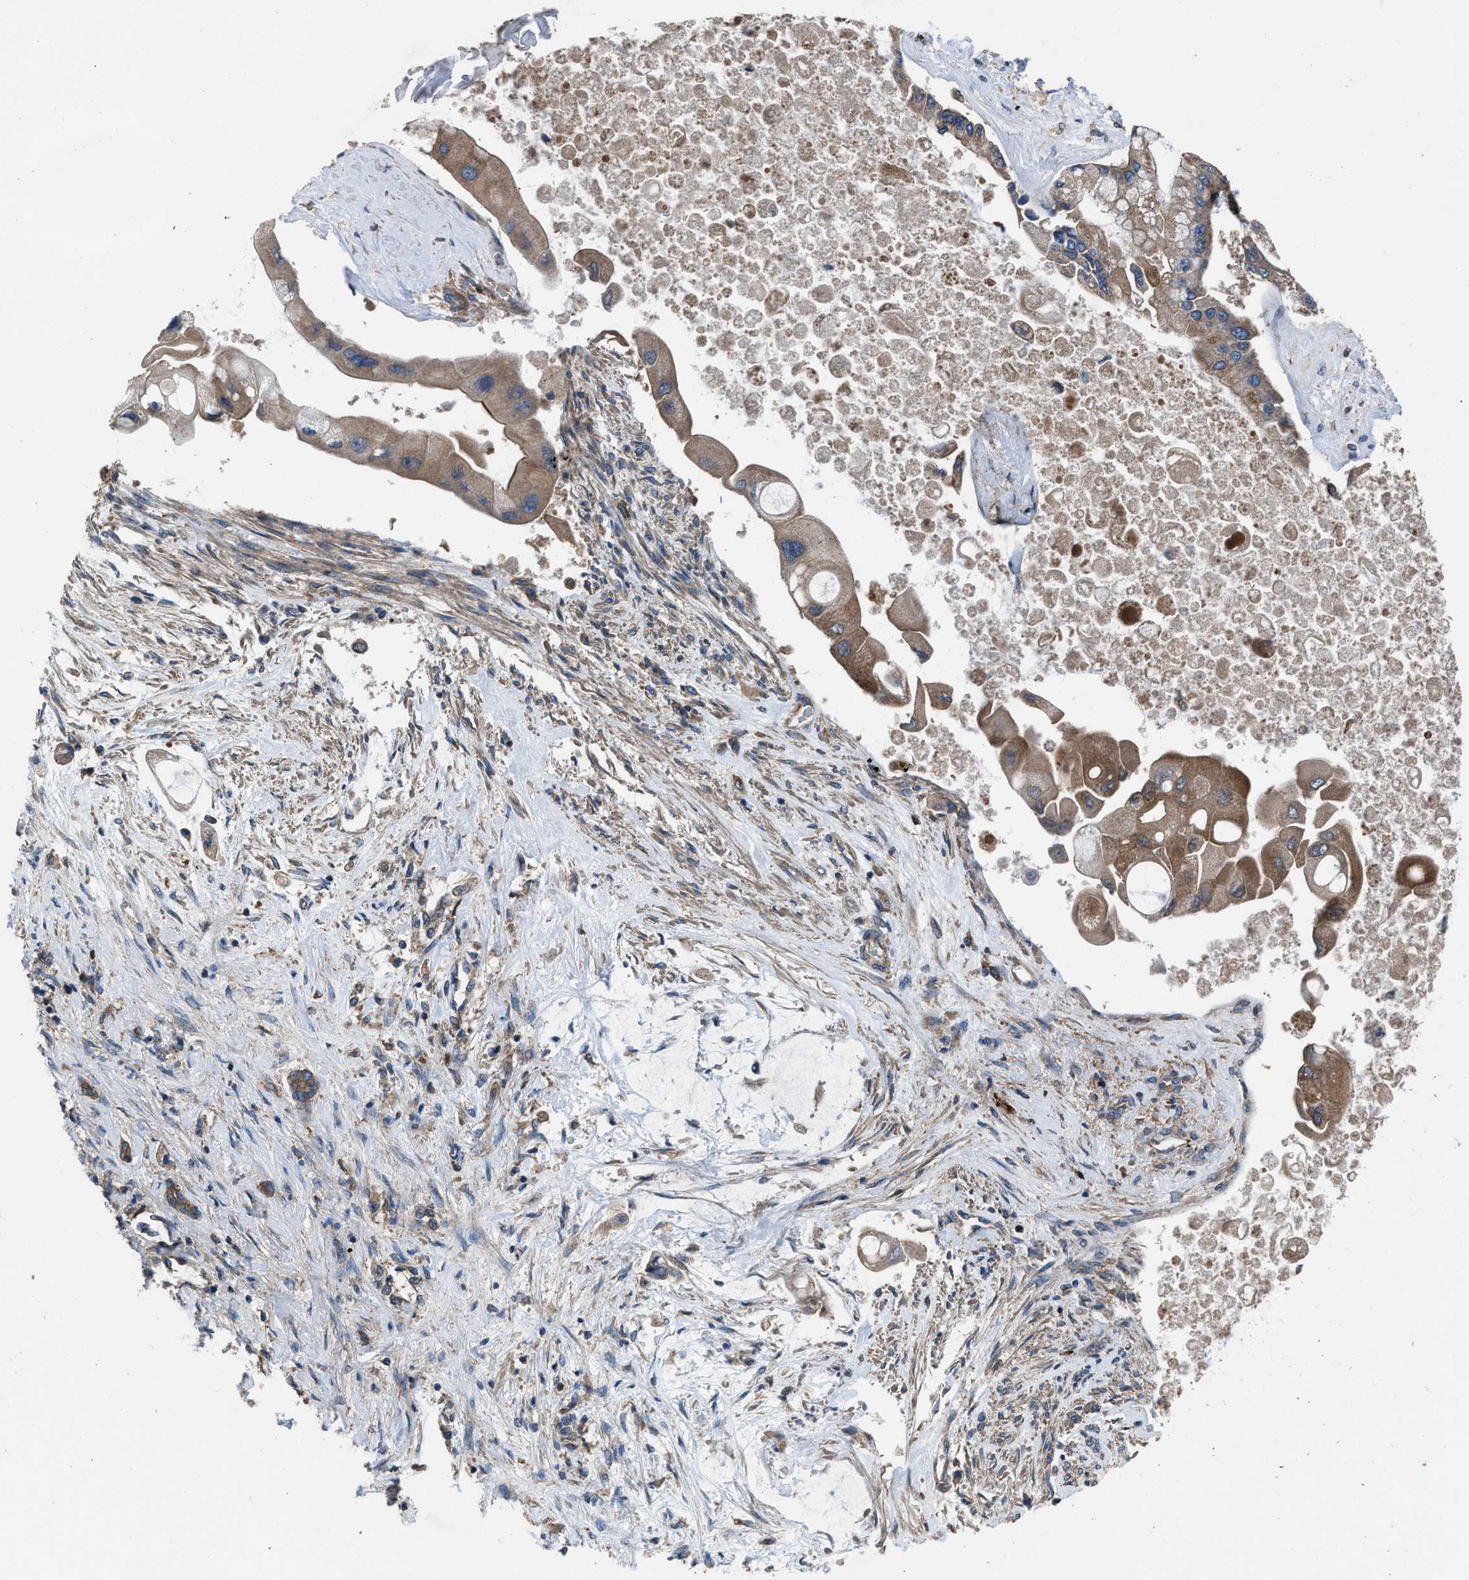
{"staining": {"intensity": "moderate", "quantity": ">75%", "location": "cytoplasmic/membranous"}, "tissue": "liver cancer", "cell_type": "Tumor cells", "image_type": "cancer", "snomed": [{"axis": "morphology", "description": "Cholangiocarcinoma"}, {"axis": "topography", "description": "Liver"}], "caption": "Protein analysis of liver cholangiocarcinoma tissue shows moderate cytoplasmic/membranous positivity in approximately >75% of tumor cells. (DAB (3,3'-diaminobenzidine) IHC with brightfield microscopy, high magnification).", "gene": "USP25", "patient": {"sex": "male", "age": 50}}